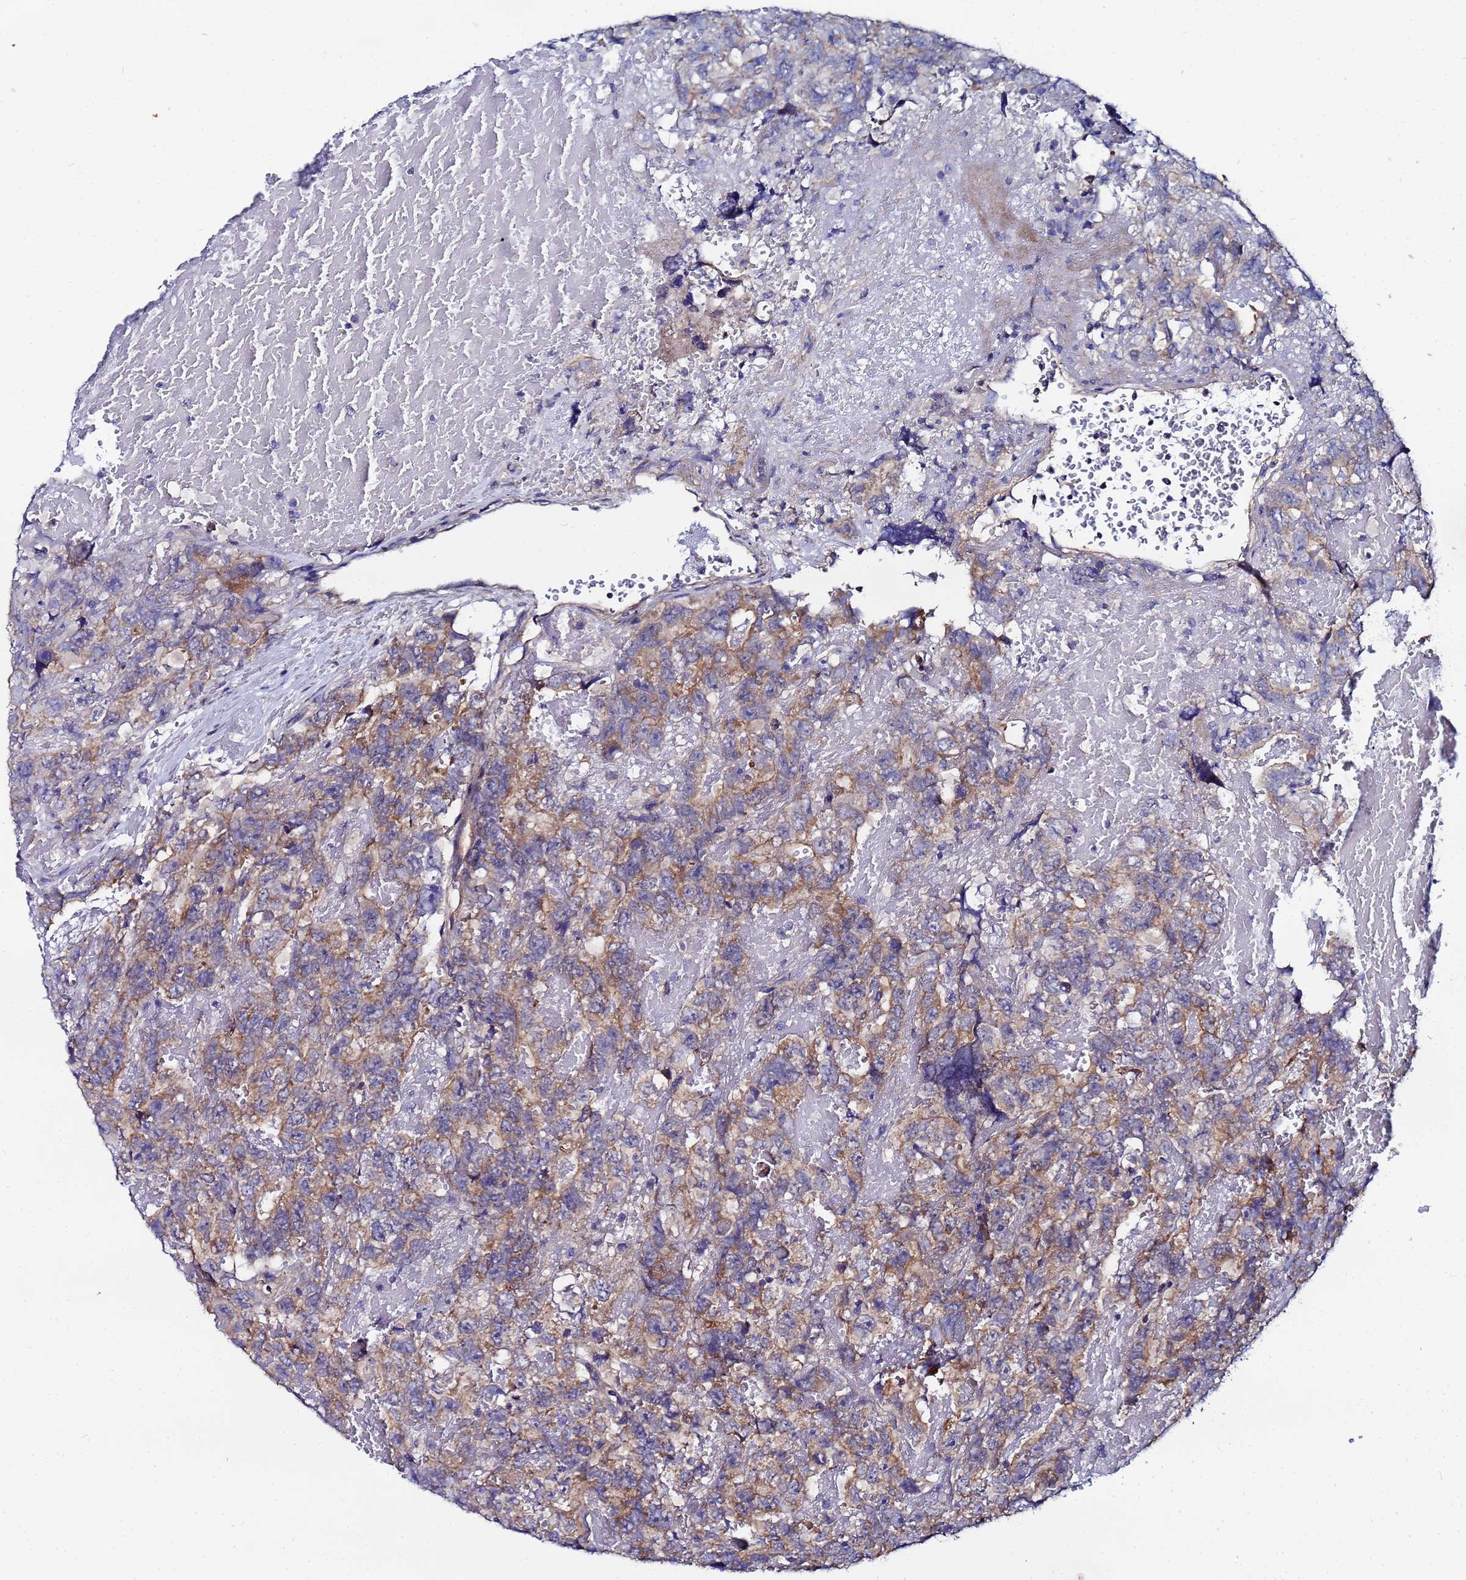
{"staining": {"intensity": "moderate", "quantity": "25%-75%", "location": "cytoplasmic/membranous"}, "tissue": "testis cancer", "cell_type": "Tumor cells", "image_type": "cancer", "snomed": [{"axis": "morphology", "description": "Carcinoma, Embryonal, NOS"}, {"axis": "topography", "description": "Testis"}], "caption": "Embryonal carcinoma (testis) stained for a protein (brown) shows moderate cytoplasmic/membranous positive staining in approximately 25%-75% of tumor cells.", "gene": "FAHD2A", "patient": {"sex": "male", "age": 45}}